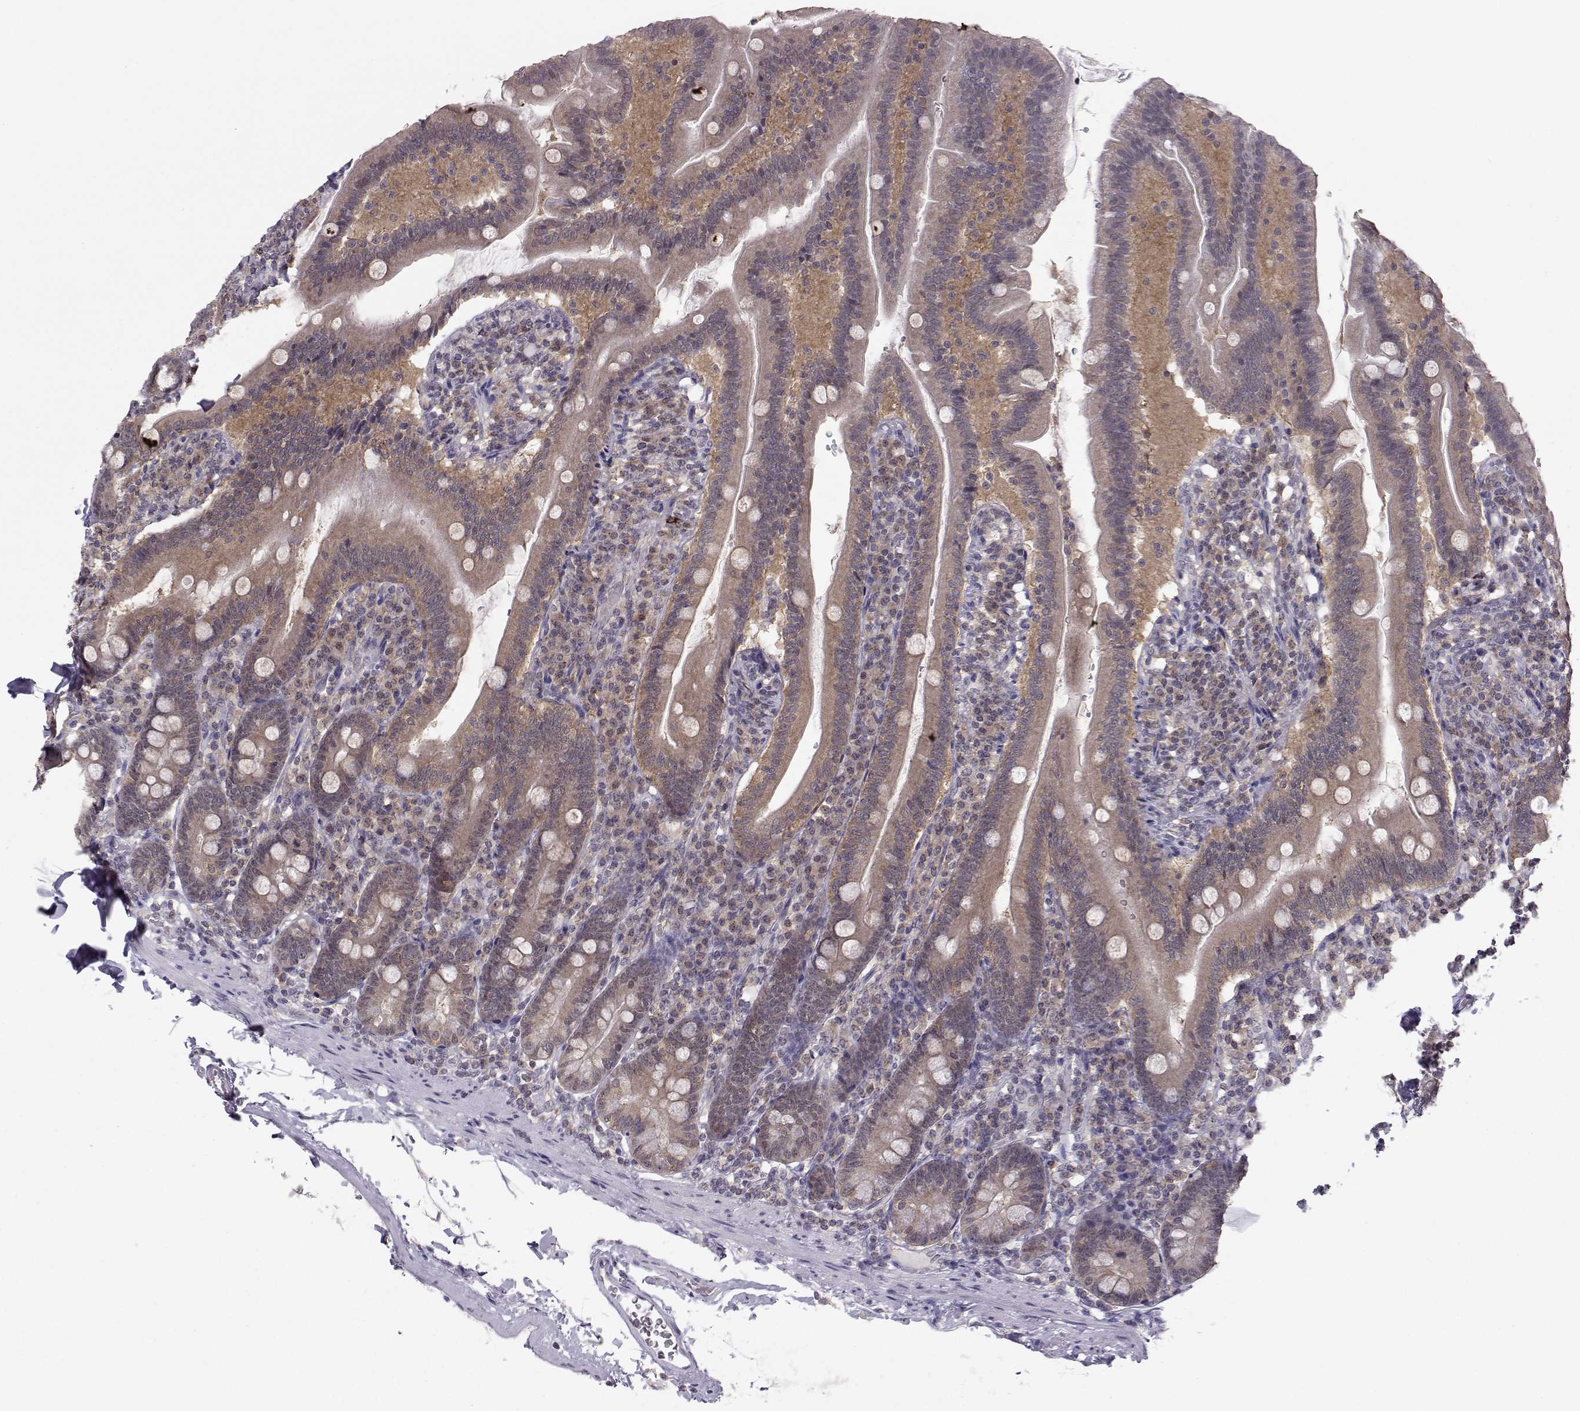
{"staining": {"intensity": "negative", "quantity": "none", "location": "none"}, "tissue": "duodenum", "cell_type": "Glandular cells", "image_type": "normal", "snomed": [{"axis": "morphology", "description": "Normal tissue, NOS"}, {"axis": "topography", "description": "Duodenum"}], "caption": "Unremarkable duodenum was stained to show a protein in brown. There is no significant staining in glandular cells. (Stains: DAB IHC with hematoxylin counter stain, Microscopy: brightfield microscopy at high magnification).", "gene": "KIF13B", "patient": {"sex": "female", "age": 67}}